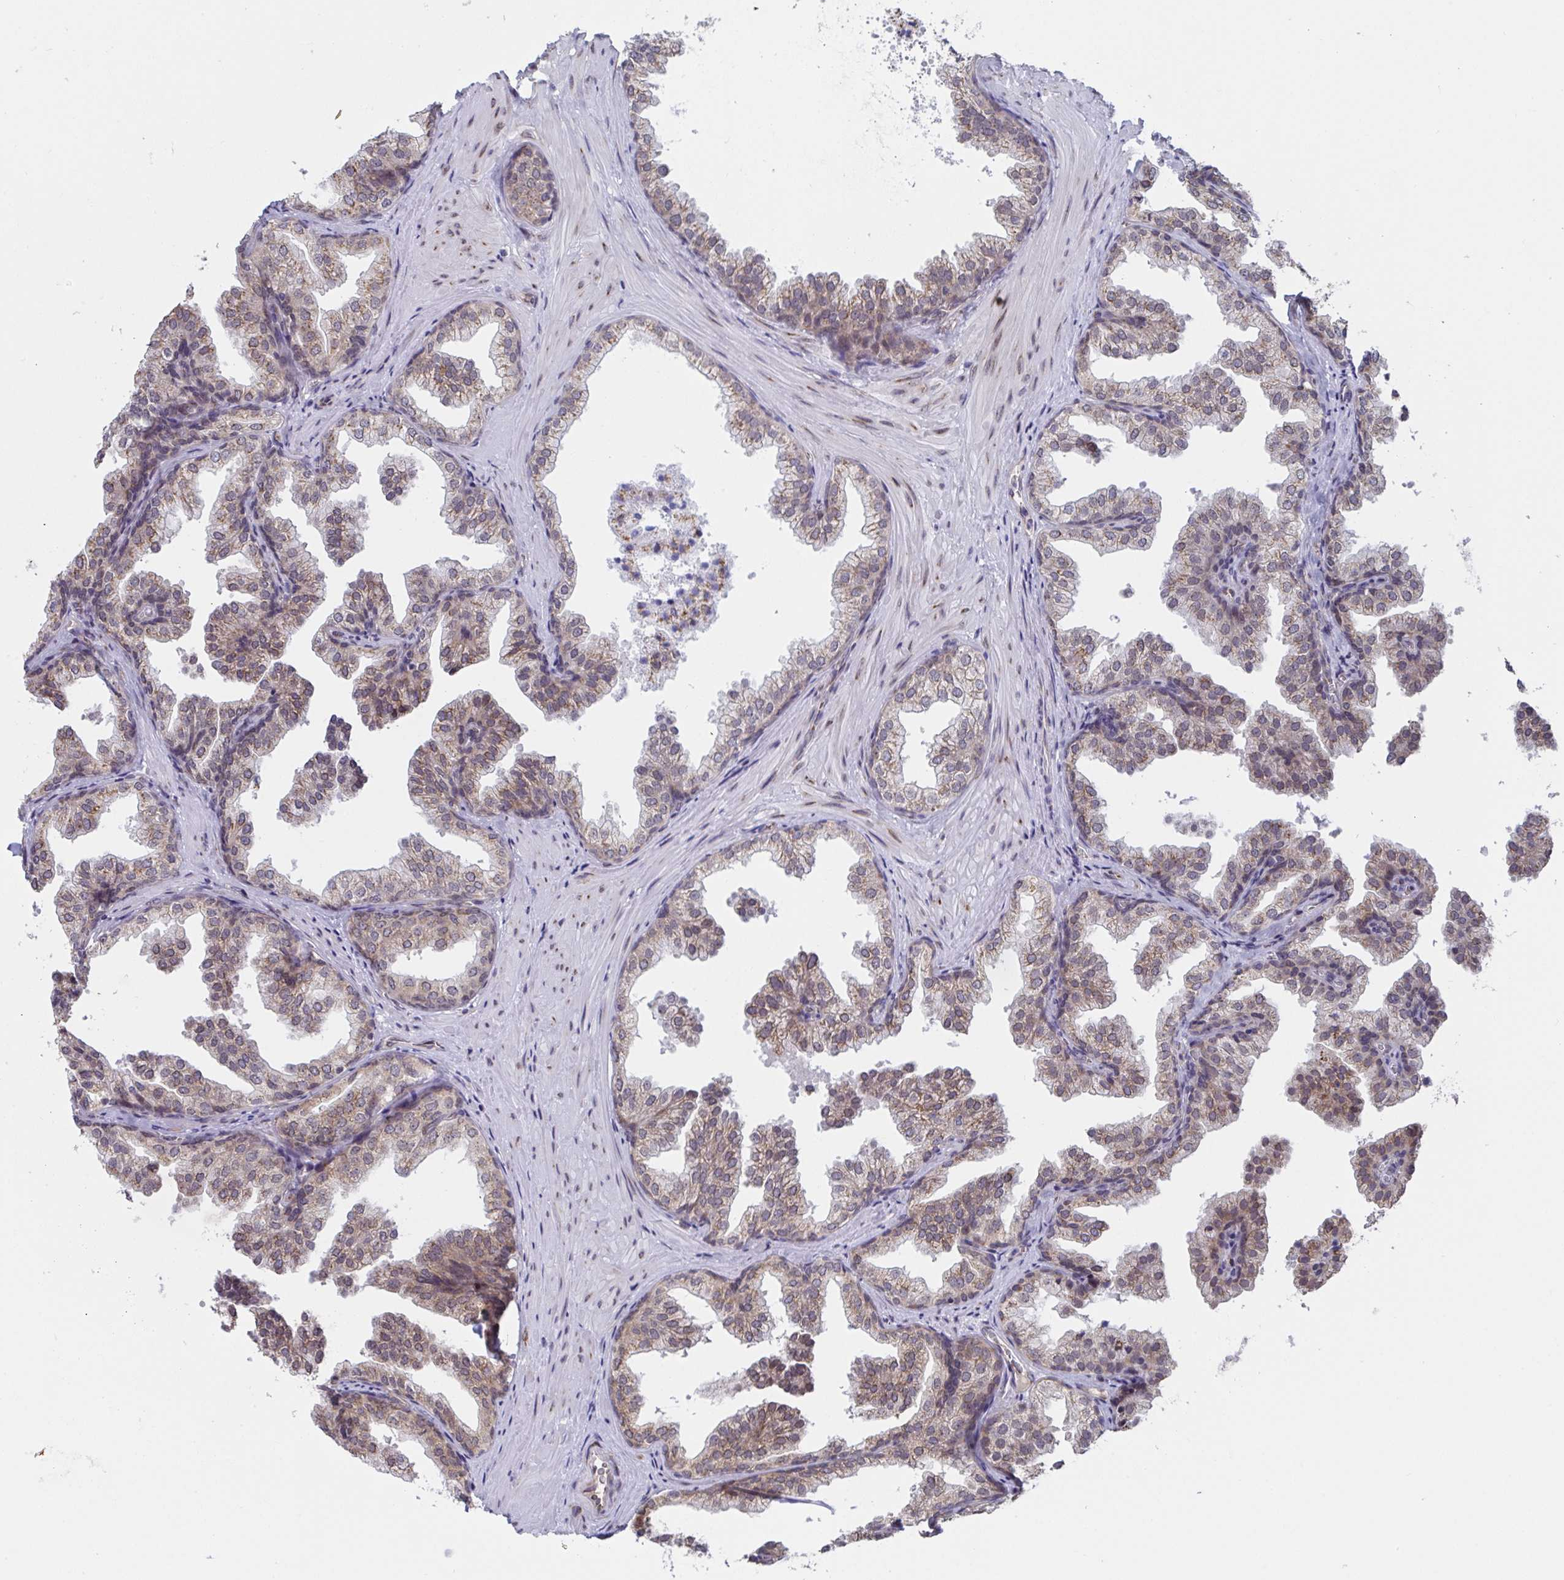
{"staining": {"intensity": "moderate", "quantity": ">75%", "location": "cytoplasmic/membranous"}, "tissue": "prostate", "cell_type": "Glandular cells", "image_type": "normal", "snomed": [{"axis": "morphology", "description": "Normal tissue, NOS"}, {"axis": "topography", "description": "Prostate"}], "caption": "Immunohistochemistry (DAB) staining of benign human prostate exhibits moderate cytoplasmic/membranous protein positivity in about >75% of glandular cells.", "gene": "ATP5MJ", "patient": {"sex": "male", "age": 37}}